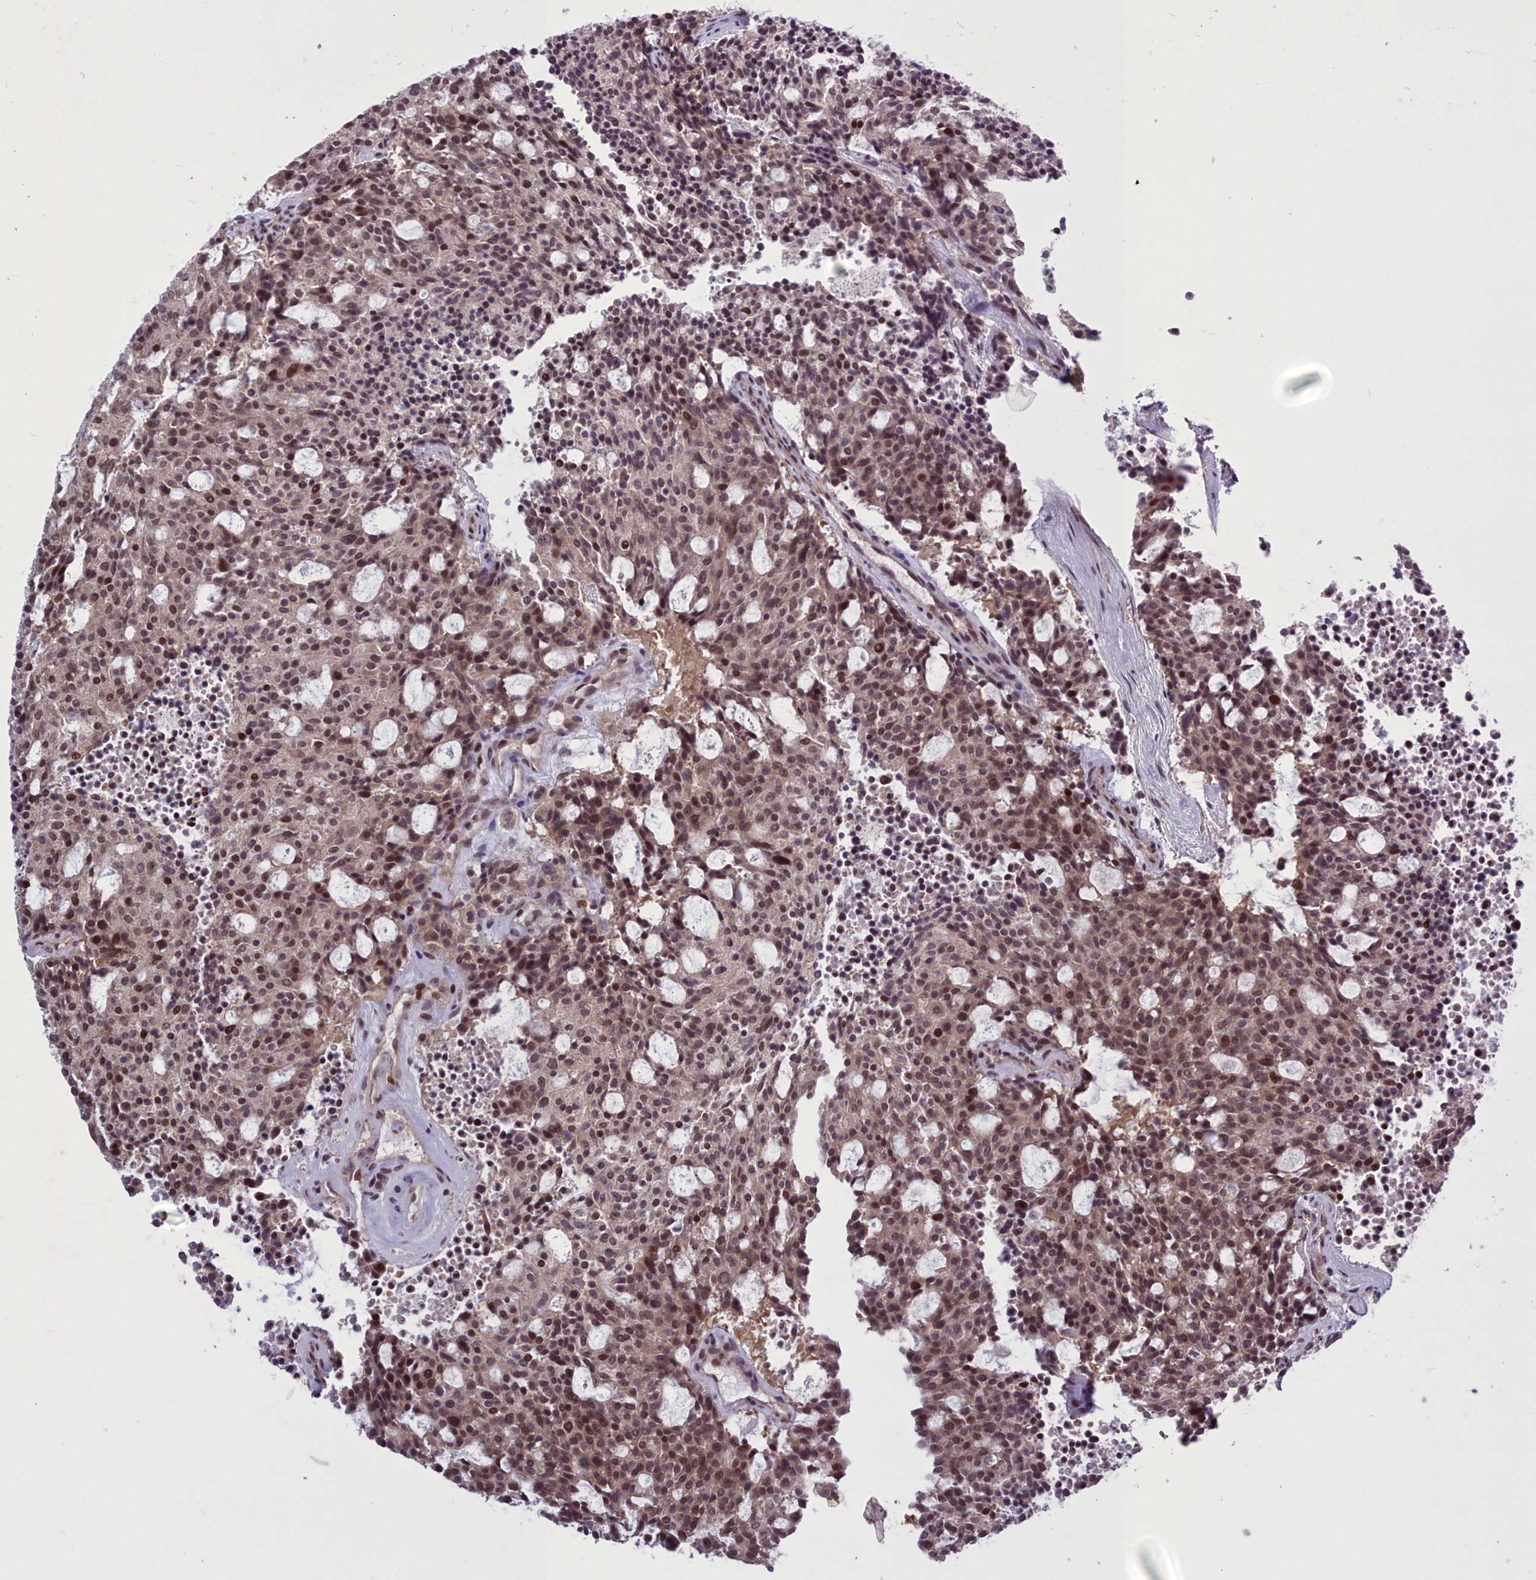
{"staining": {"intensity": "moderate", "quantity": ">75%", "location": "nuclear"}, "tissue": "carcinoid", "cell_type": "Tumor cells", "image_type": "cancer", "snomed": [{"axis": "morphology", "description": "Carcinoid, malignant, NOS"}, {"axis": "topography", "description": "Pancreas"}], "caption": "High-power microscopy captured an IHC micrograph of carcinoid, revealing moderate nuclear staining in about >75% of tumor cells.", "gene": "GMEB1", "patient": {"sex": "female", "age": 54}}